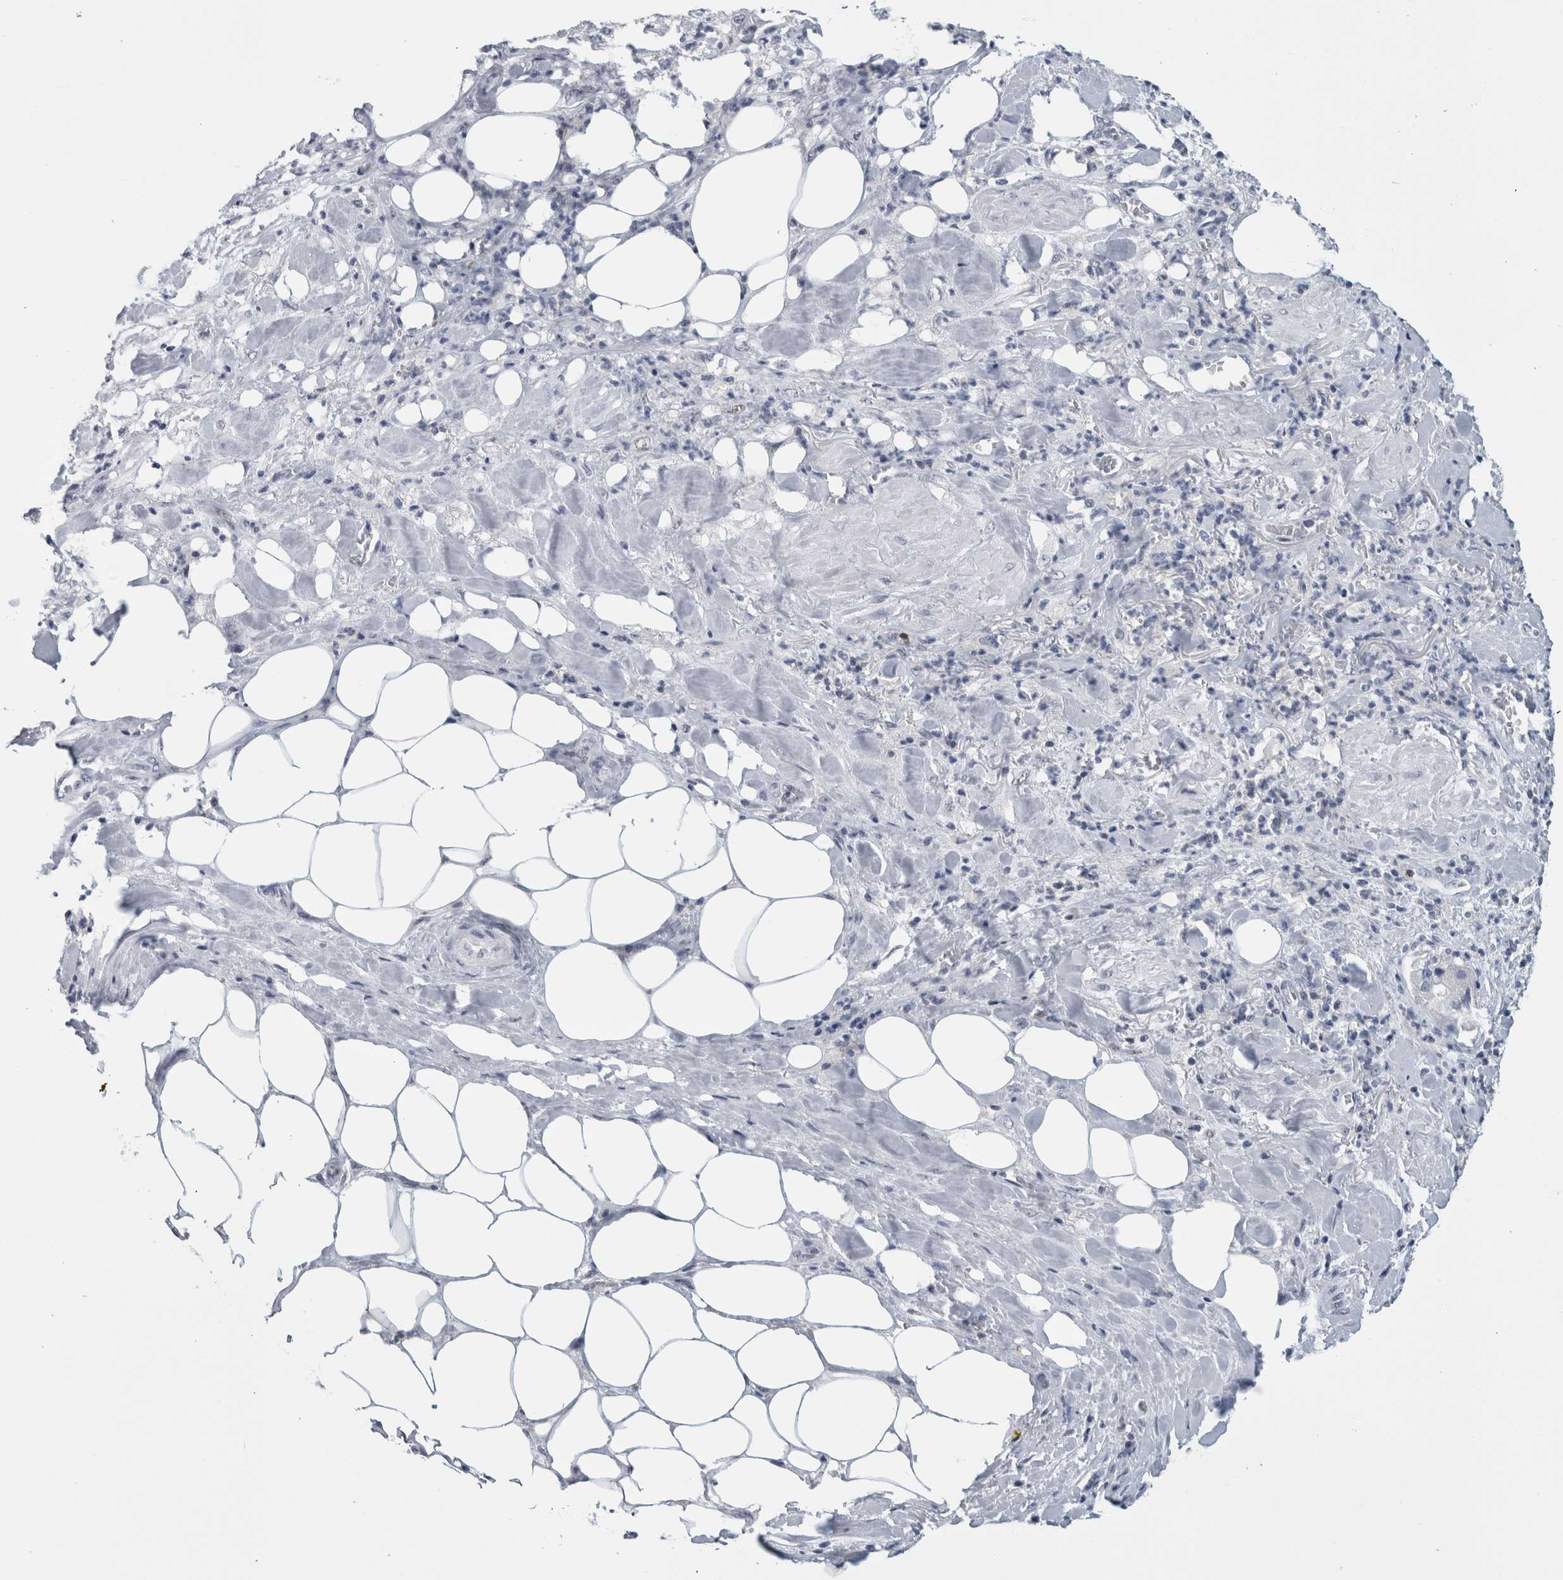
{"staining": {"intensity": "negative", "quantity": "none", "location": "none"}, "tissue": "pancreatic cancer", "cell_type": "Tumor cells", "image_type": "cancer", "snomed": [{"axis": "morphology", "description": "Adenocarcinoma, NOS"}, {"axis": "topography", "description": "Pancreas"}], "caption": "Pancreatic adenocarcinoma stained for a protein using immunohistochemistry displays no staining tumor cells.", "gene": "ANKFY1", "patient": {"sex": "male", "age": 70}}